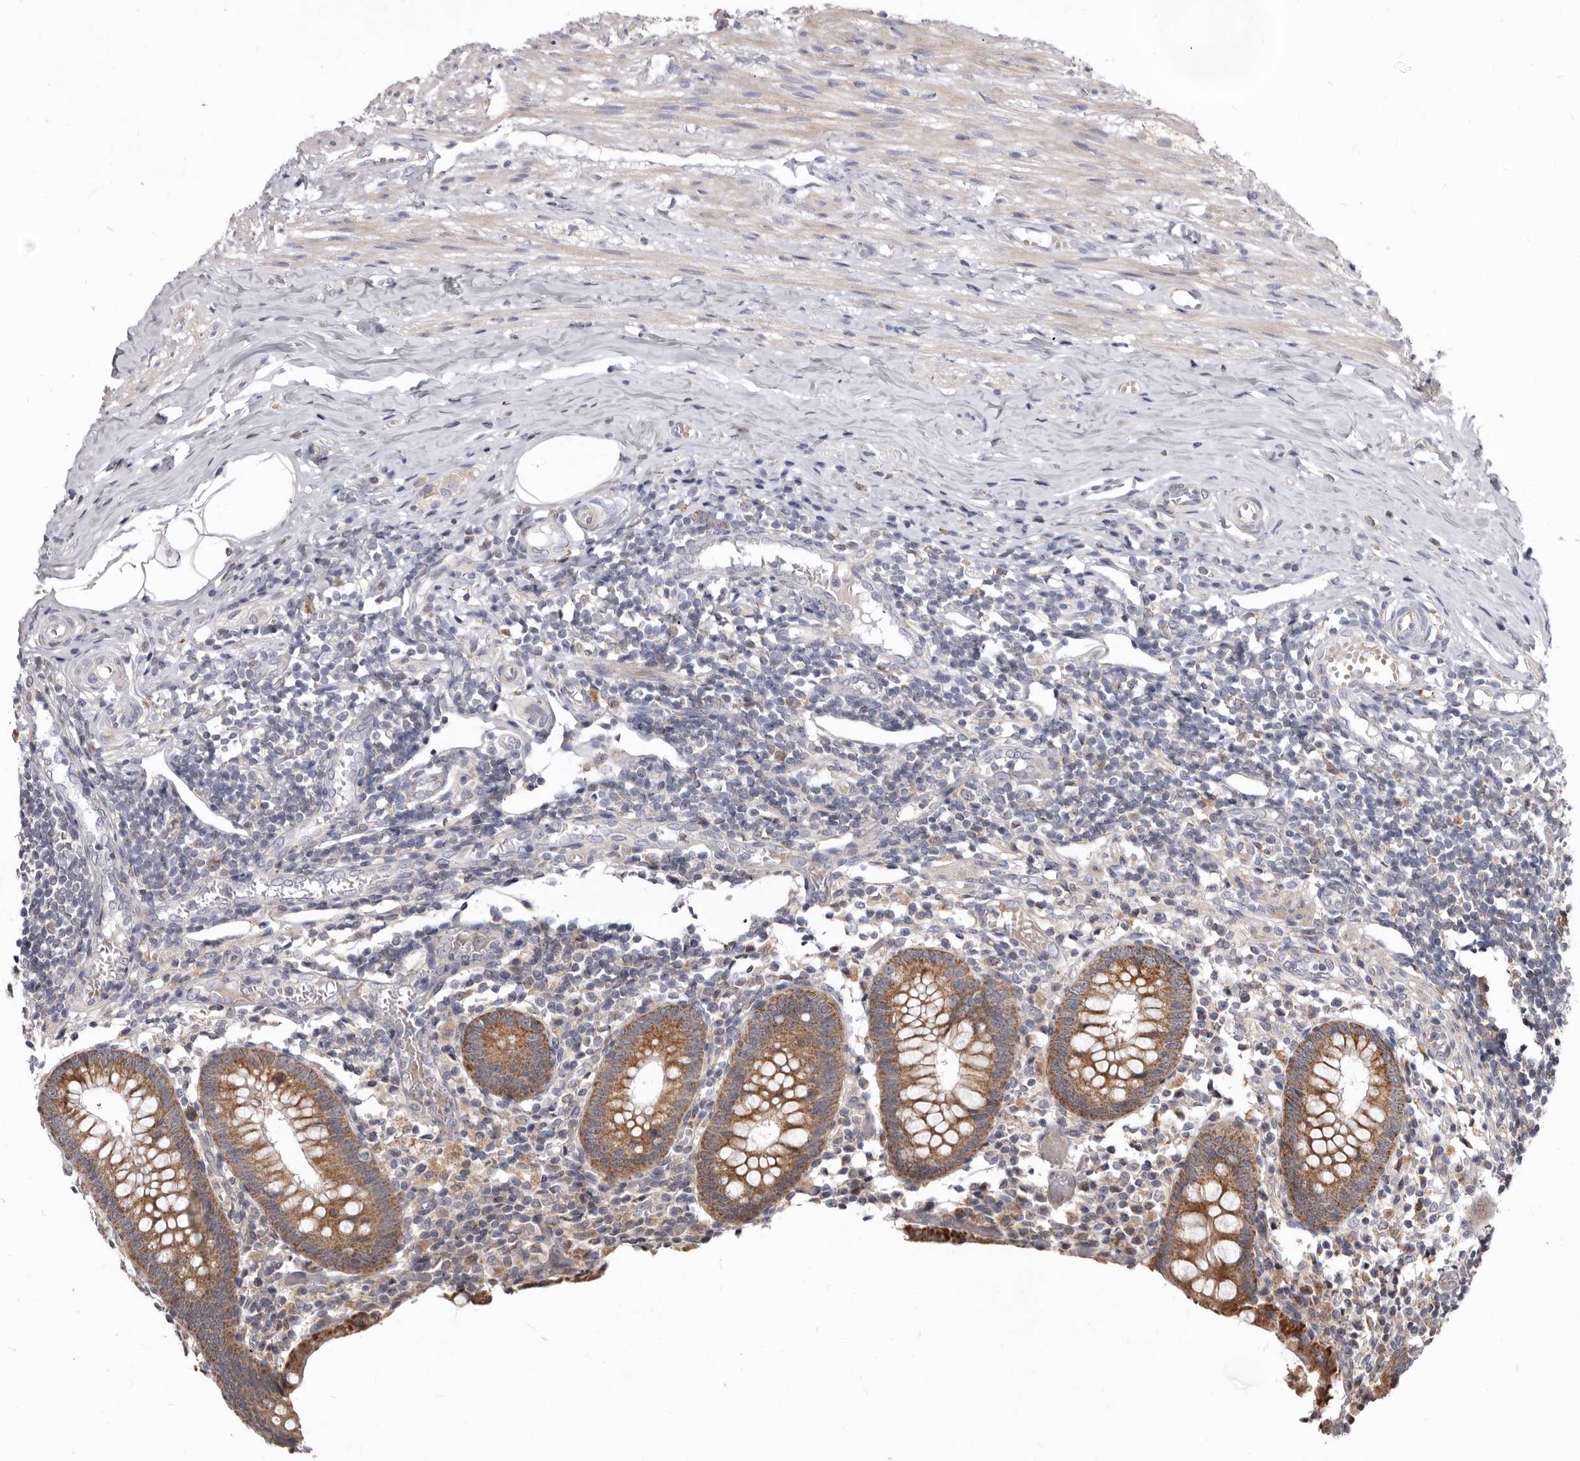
{"staining": {"intensity": "moderate", "quantity": ">75%", "location": "cytoplasmic/membranous"}, "tissue": "appendix", "cell_type": "Glandular cells", "image_type": "normal", "snomed": [{"axis": "morphology", "description": "Normal tissue, NOS"}, {"axis": "topography", "description": "Appendix"}], "caption": "Appendix stained for a protein (brown) displays moderate cytoplasmic/membranous positive staining in approximately >75% of glandular cells.", "gene": "SMC4", "patient": {"sex": "female", "age": 17}}